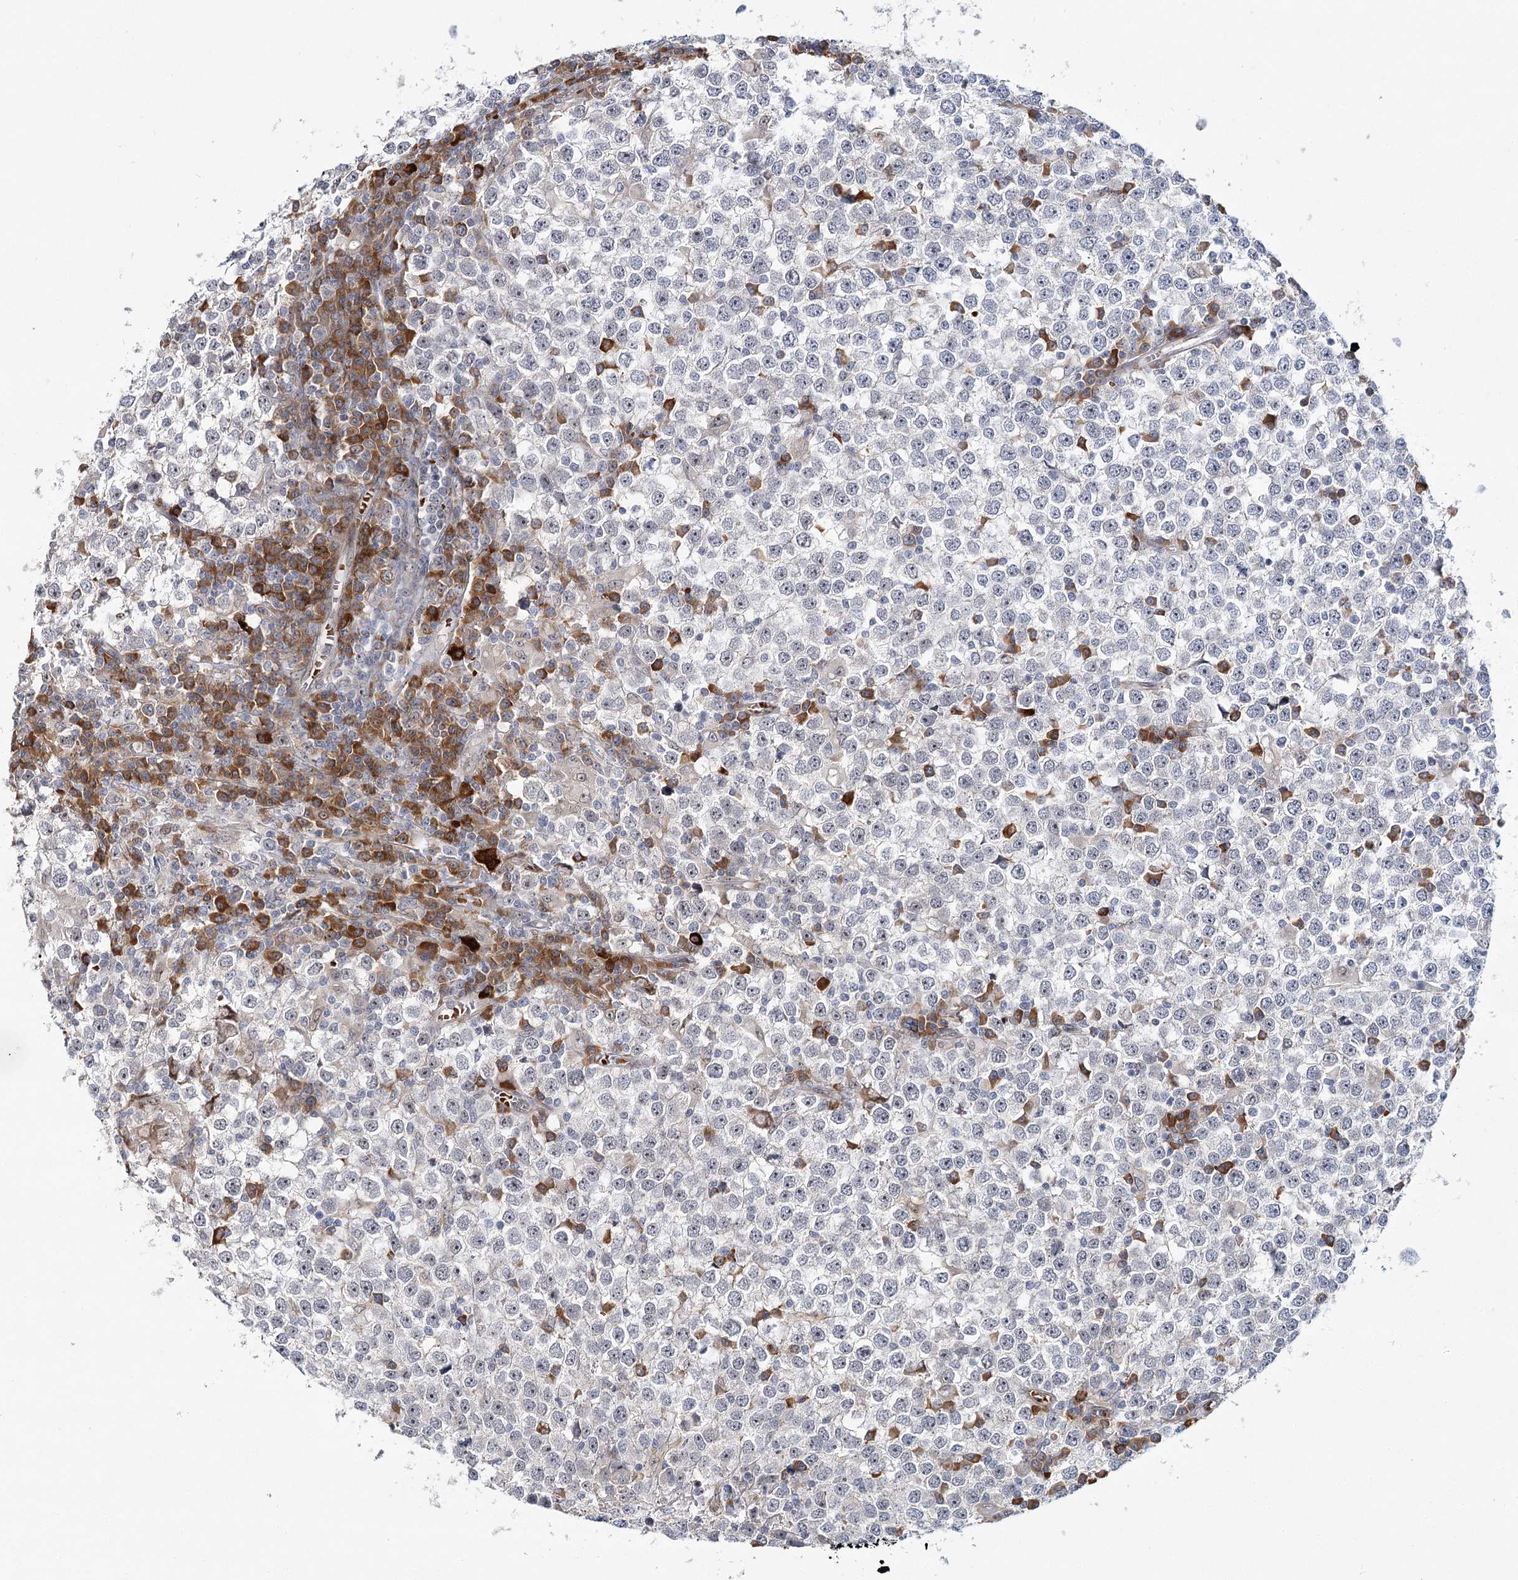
{"staining": {"intensity": "negative", "quantity": "none", "location": "none"}, "tissue": "testis cancer", "cell_type": "Tumor cells", "image_type": "cancer", "snomed": [{"axis": "morphology", "description": "Seminoma, NOS"}, {"axis": "topography", "description": "Testis"}], "caption": "DAB immunohistochemical staining of testis cancer (seminoma) demonstrates no significant positivity in tumor cells. (IHC, brightfield microscopy, high magnification).", "gene": "WDR36", "patient": {"sex": "male", "age": 65}}